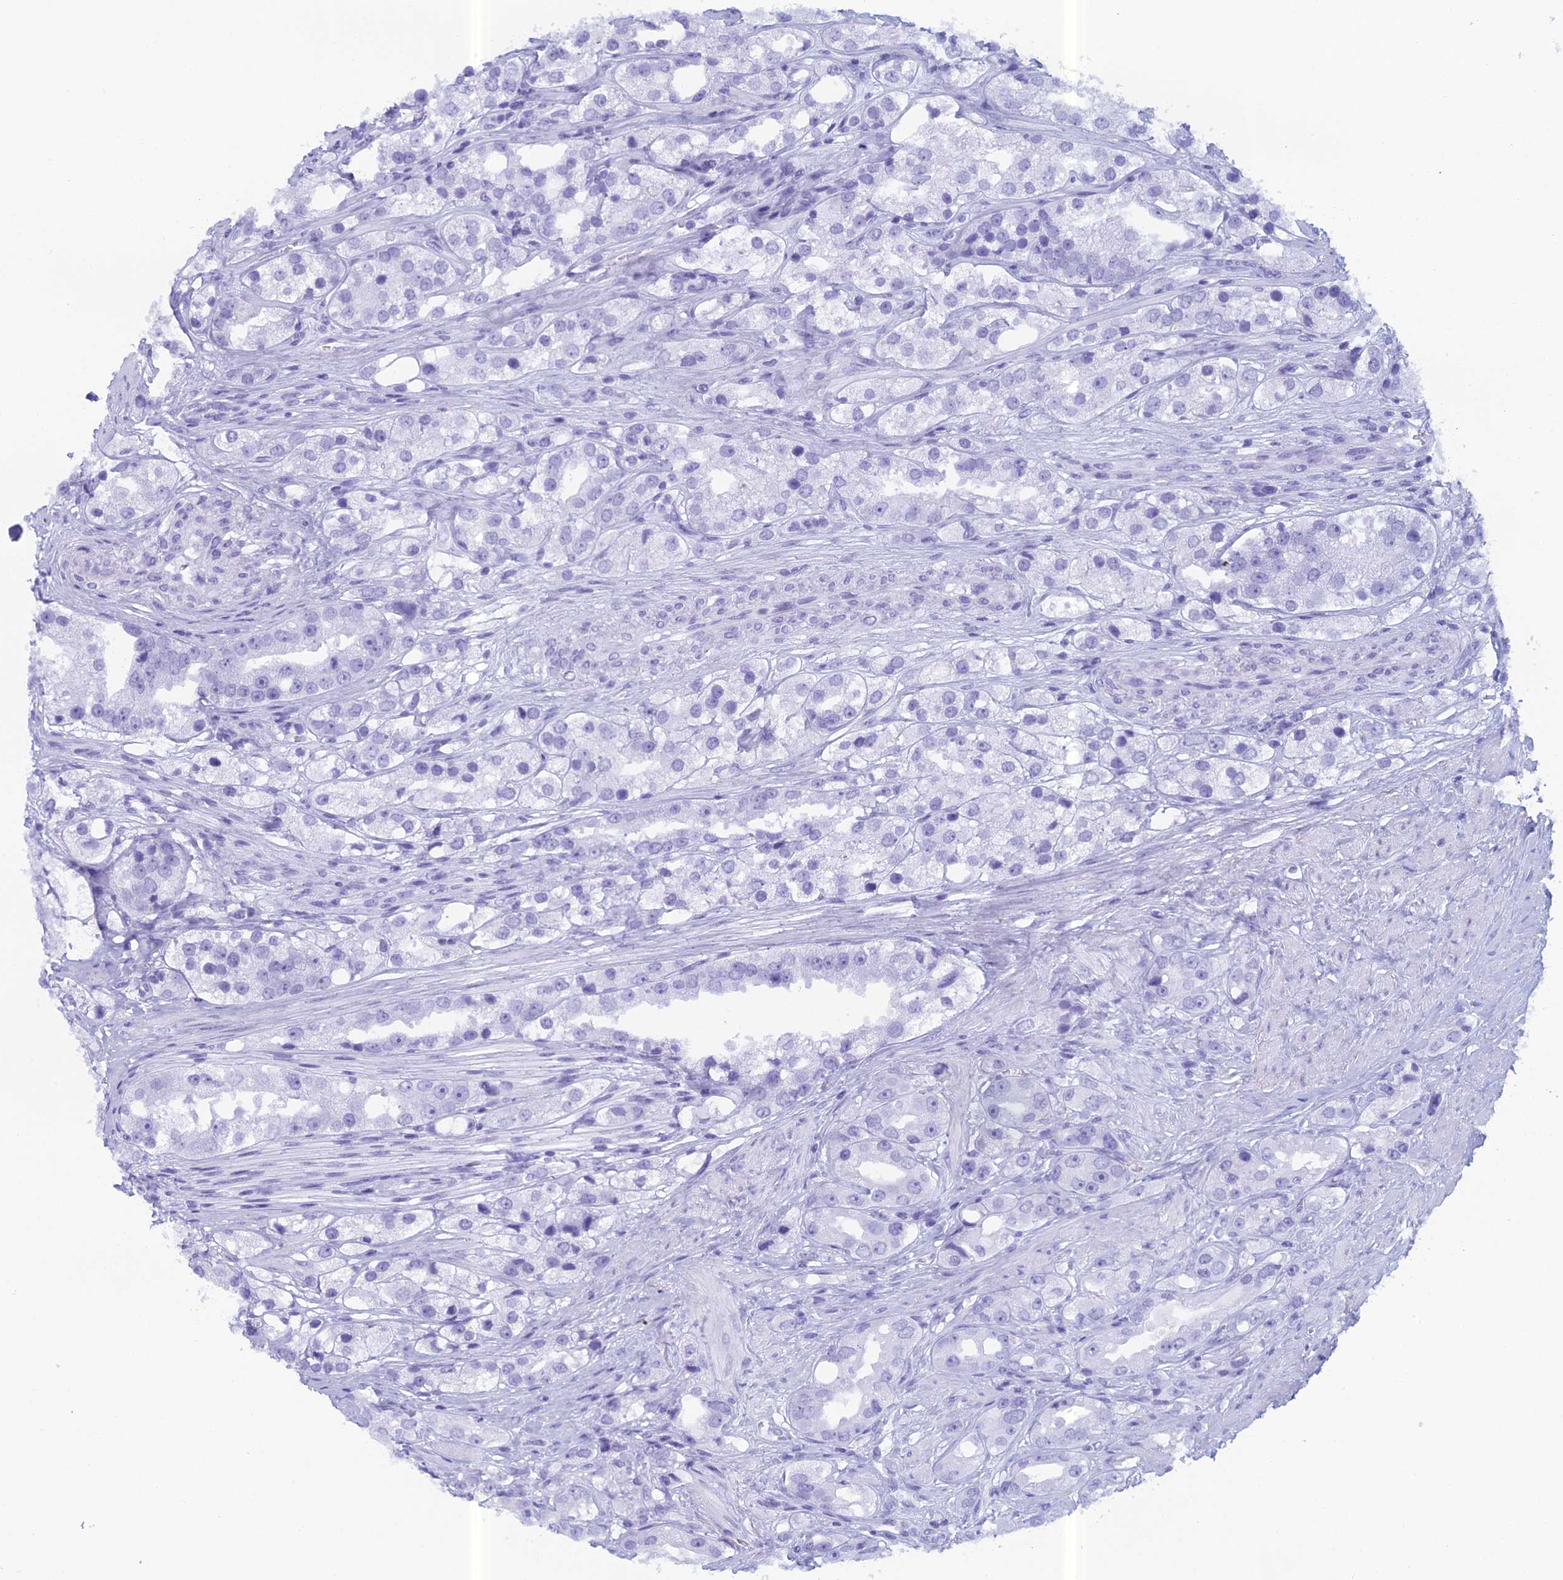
{"staining": {"intensity": "negative", "quantity": "none", "location": "none"}, "tissue": "prostate cancer", "cell_type": "Tumor cells", "image_type": "cancer", "snomed": [{"axis": "morphology", "description": "Adenocarcinoma, NOS"}, {"axis": "topography", "description": "Prostate"}], "caption": "Adenocarcinoma (prostate) stained for a protein using immunohistochemistry (IHC) reveals no expression tumor cells.", "gene": "RGS17", "patient": {"sex": "male", "age": 79}}